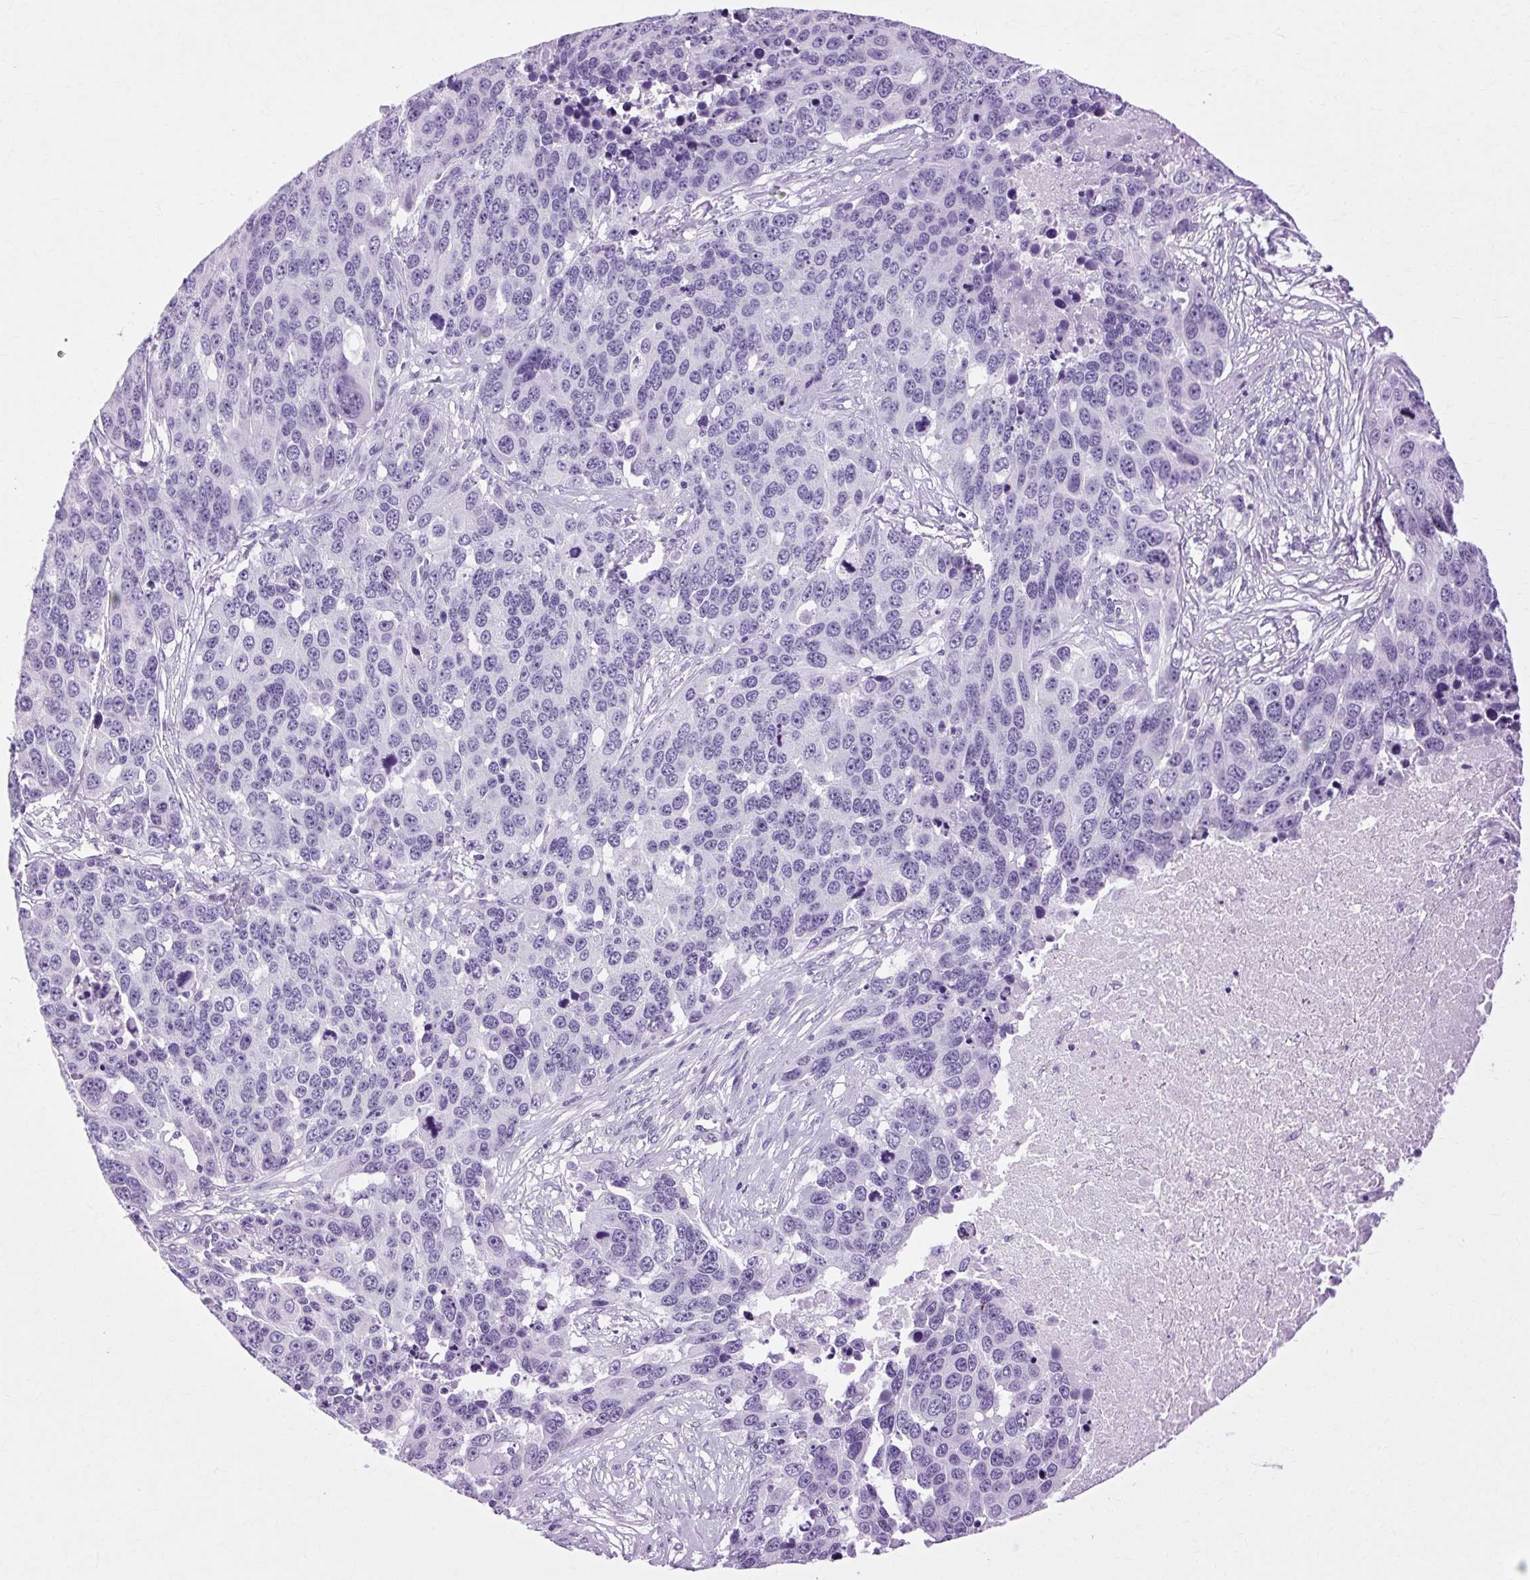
{"staining": {"intensity": "negative", "quantity": "none", "location": "none"}, "tissue": "ovarian cancer", "cell_type": "Tumor cells", "image_type": "cancer", "snomed": [{"axis": "morphology", "description": "Cystadenocarcinoma, serous, NOS"}, {"axis": "topography", "description": "Ovary"}], "caption": "A high-resolution photomicrograph shows IHC staining of ovarian cancer, which reveals no significant expression in tumor cells.", "gene": "OOEP", "patient": {"sex": "female", "age": 76}}